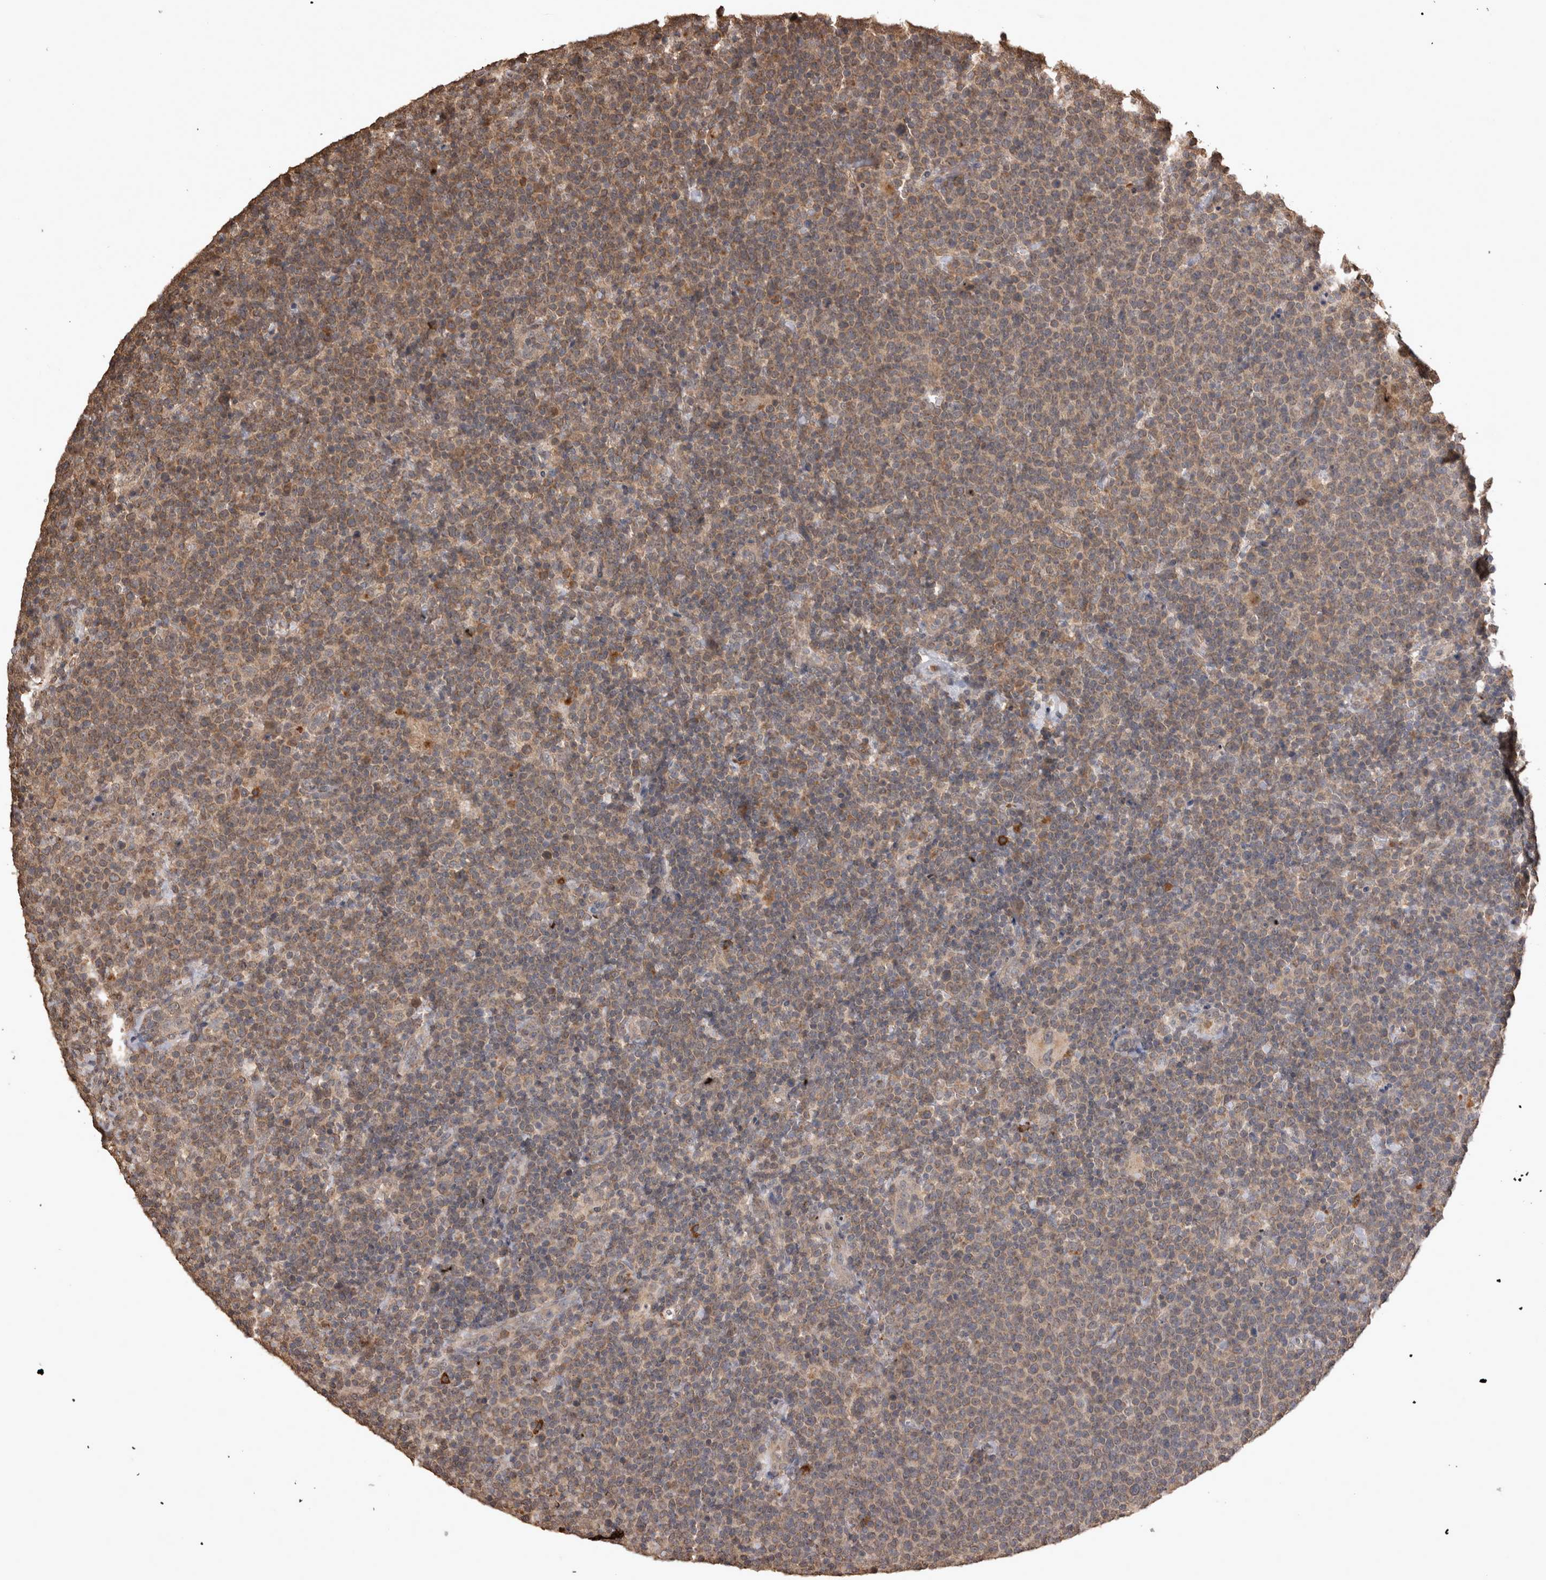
{"staining": {"intensity": "moderate", "quantity": ">75%", "location": "cytoplasmic/membranous"}, "tissue": "lymphoma", "cell_type": "Tumor cells", "image_type": "cancer", "snomed": [{"axis": "morphology", "description": "Malignant lymphoma, non-Hodgkin's type, High grade"}, {"axis": "topography", "description": "Lymph node"}], "caption": "Malignant lymphoma, non-Hodgkin's type (high-grade) tissue reveals moderate cytoplasmic/membranous staining in approximately >75% of tumor cells Immunohistochemistry stains the protein in brown and the nuclei are stained blue.", "gene": "SOCS5", "patient": {"sex": "male", "age": 61}}